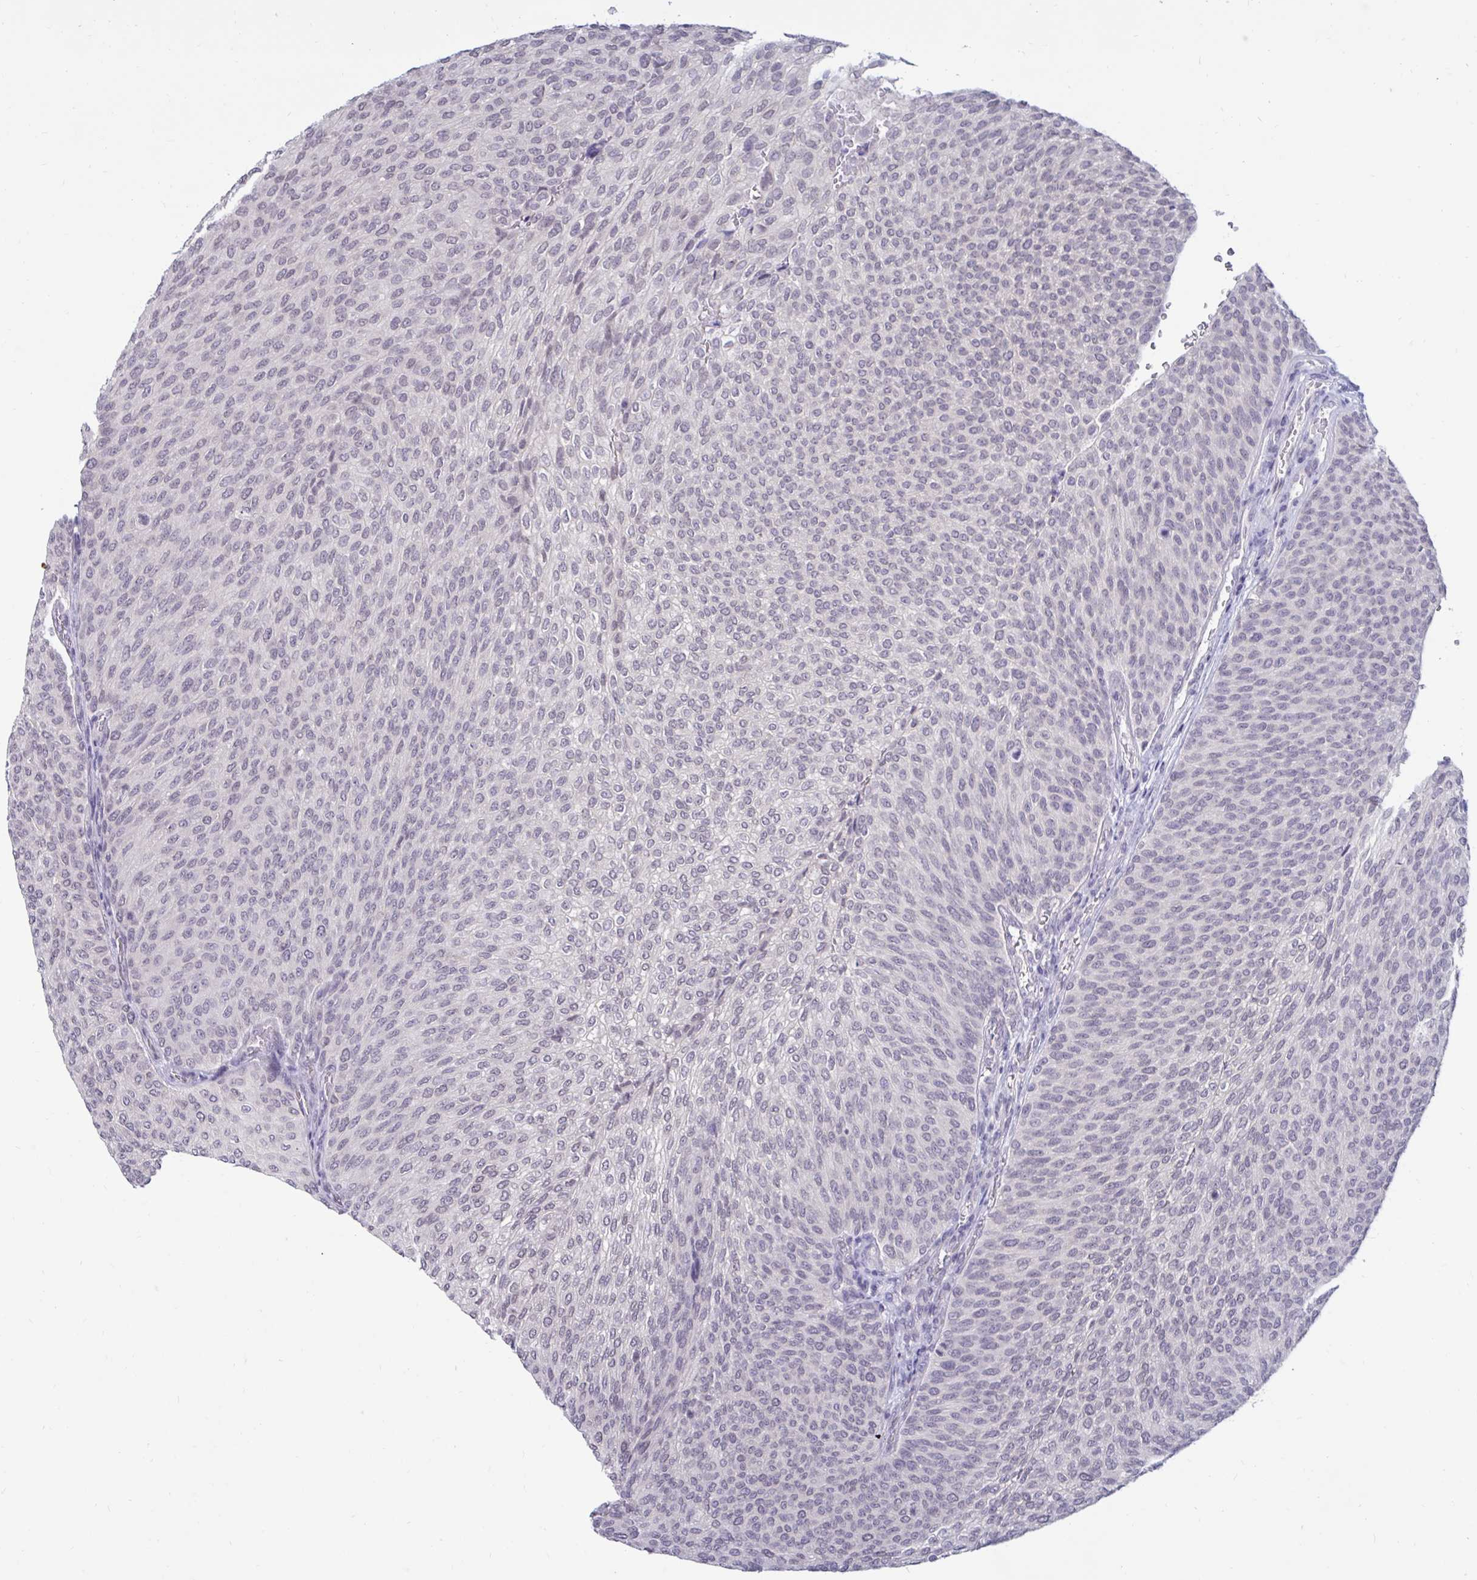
{"staining": {"intensity": "negative", "quantity": "none", "location": "none"}, "tissue": "urothelial cancer", "cell_type": "Tumor cells", "image_type": "cancer", "snomed": [{"axis": "morphology", "description": "Urothelial carcinoma, High grade"}, {"axis": "topography", "description": "Urinary bladder"}], "caption": "Tumor cells show no significant expression in urothelial carcinoma (high-grade).", "gene": "ARPP19", "patient": {"sex": "female", "age": 79}}